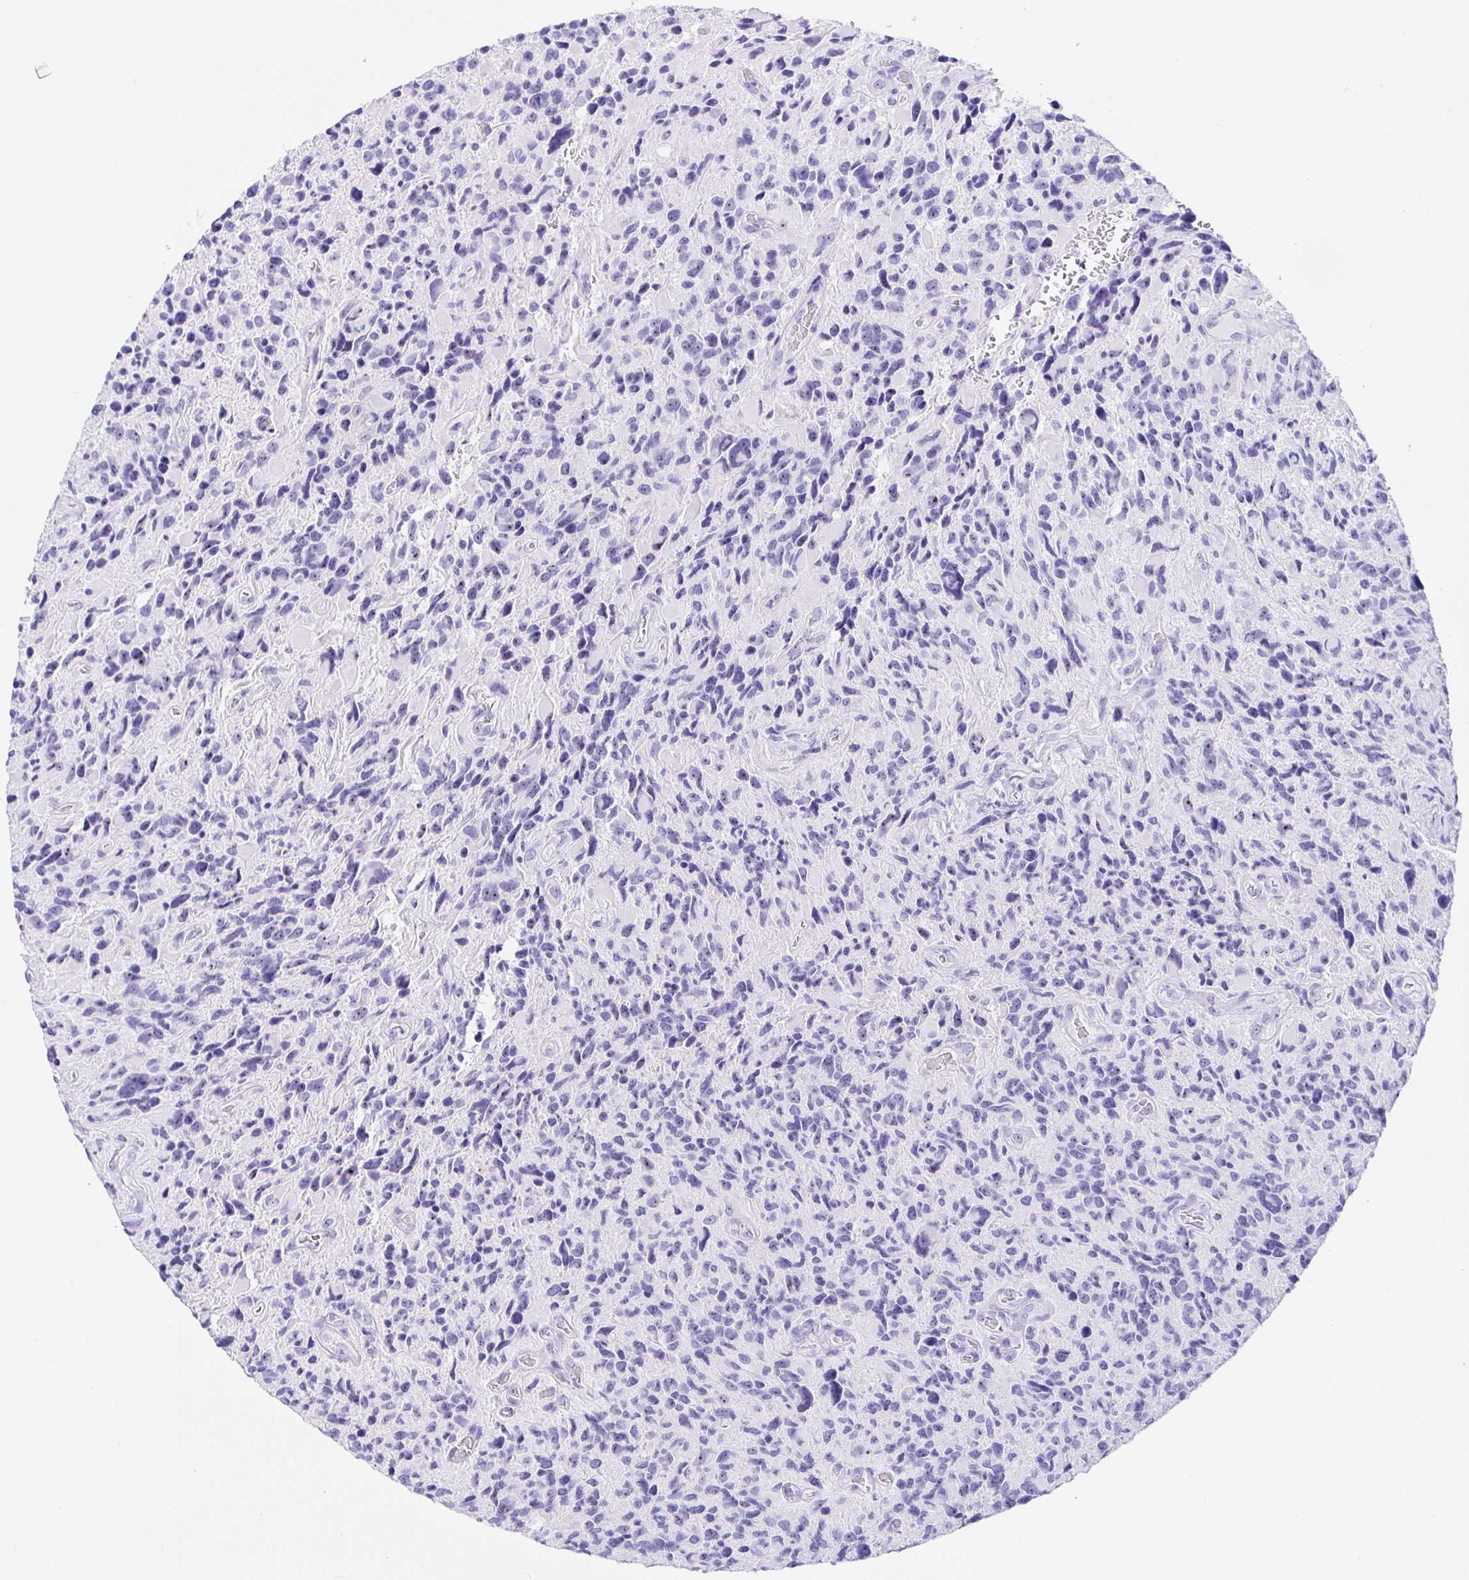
{"staining": {"intensity": "negative", "quantity": "none", "location": "none"}, "tissue": "glioma", "cell_type": "Tumor cells", "image_type": "cancer", "snomed": [{"axis": "morphology", "description": "Glioma, malignant, High grade"}, {"axis": "topography", "description": "Brain"}], "caption": "IHC of malignant glioma (high-grade) demonstrates no positivity in tumor cells. (DAB immunohistochemistry visualized using brightfield microscopy, high magnification).", "gene": "PRAMEF19", "patient": {"sex": "male", "age": 46}}